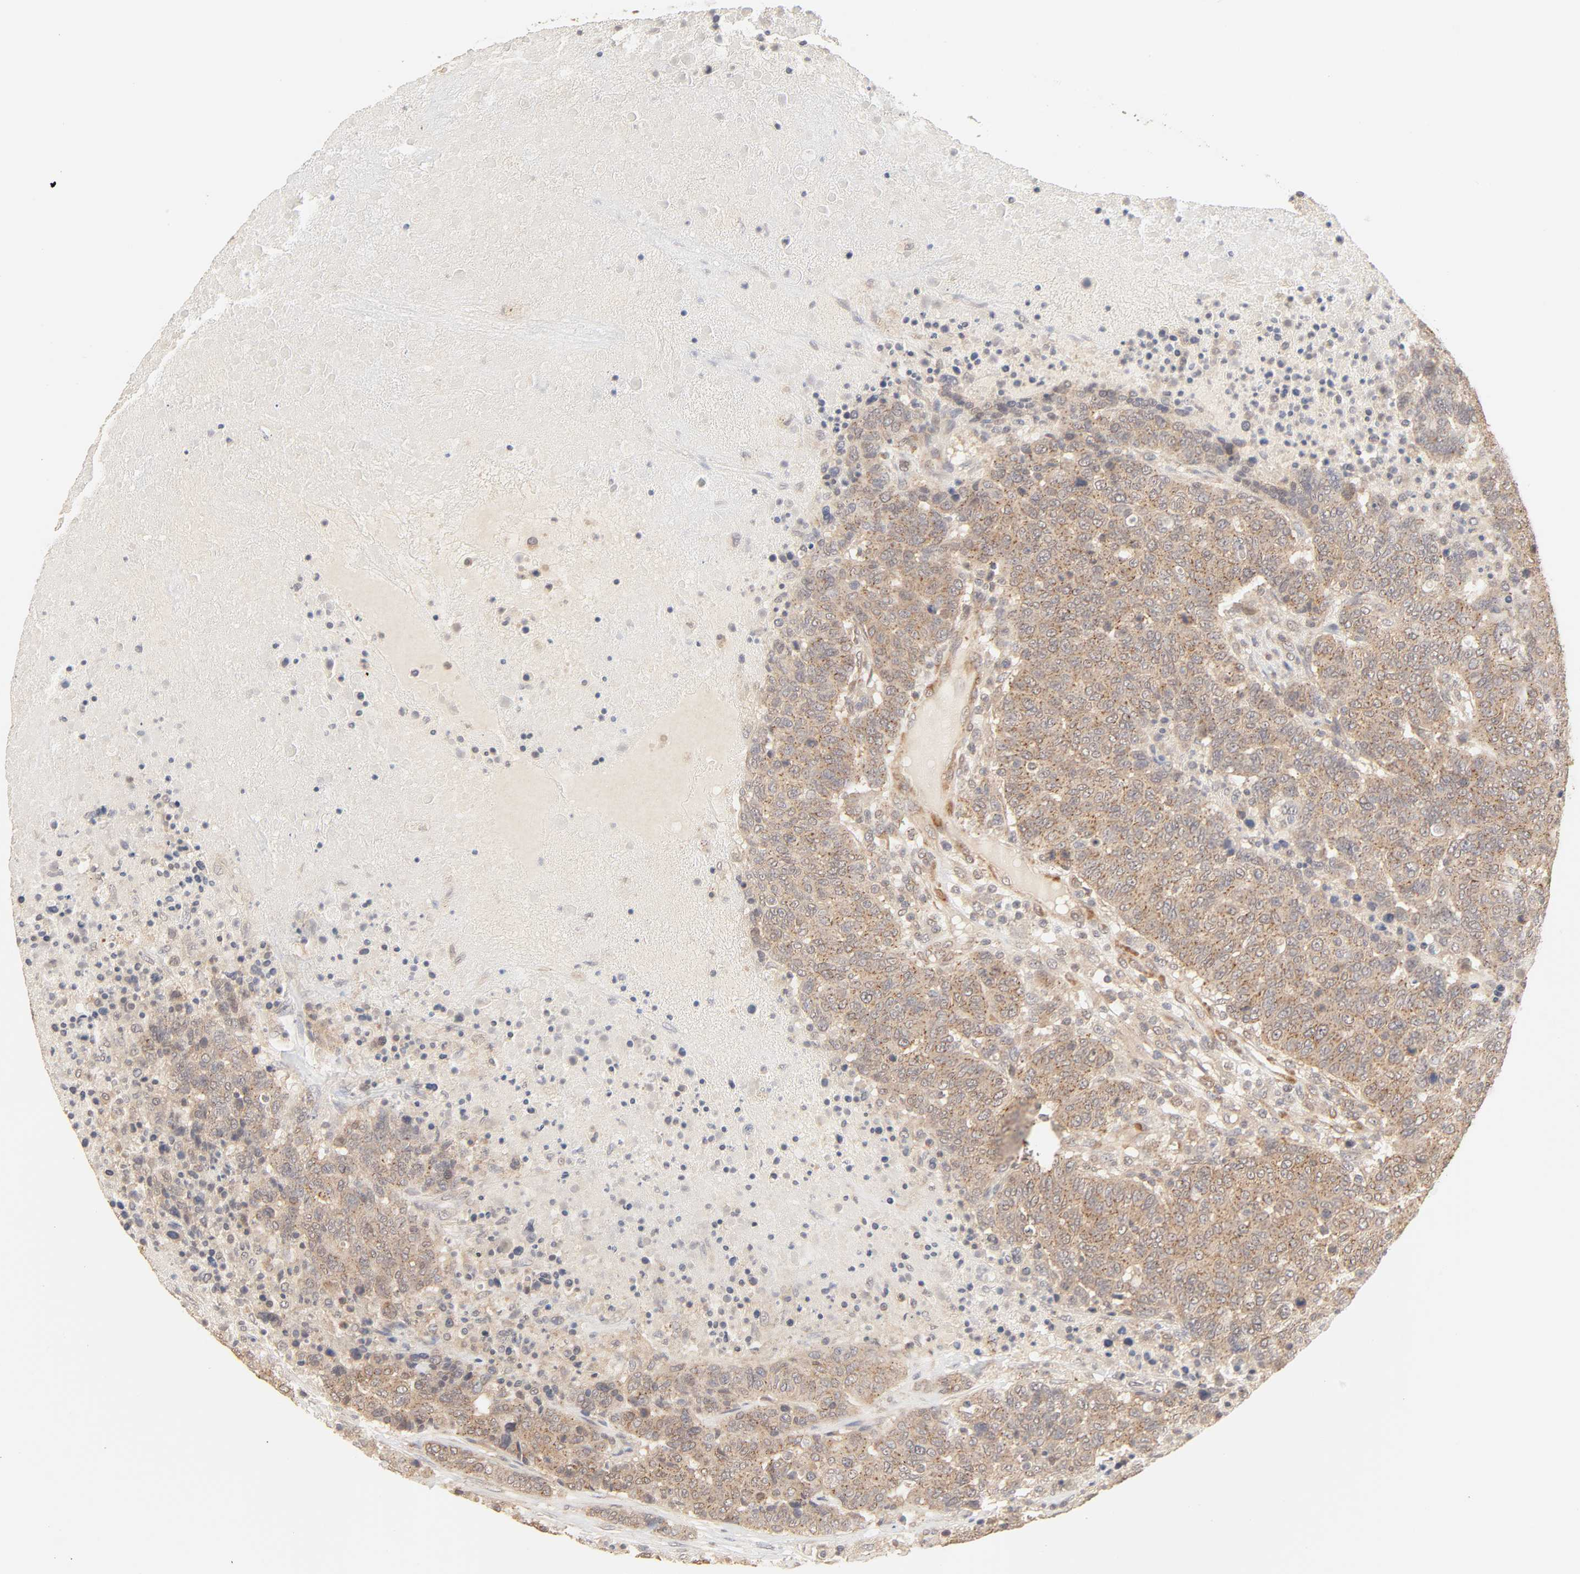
{"staining": {"intensity": "moderate", "quantity": ">75%", "location": "cytoplasmic/membranous"}, "tissue": "breast cancer", "cell_type": "Tumor cells", "image_type": "cancer", "snomed": [{"axis": "morphology", "description": "Duct carcinoma"}, {"axis": "topography", "description": "Breast"}], "caption": "Breast cancer stained with a protein marker exhibits moderate staining in tumor cells.", "gene": "EPS8", "patient": {"sex": "female", "age": 37}}